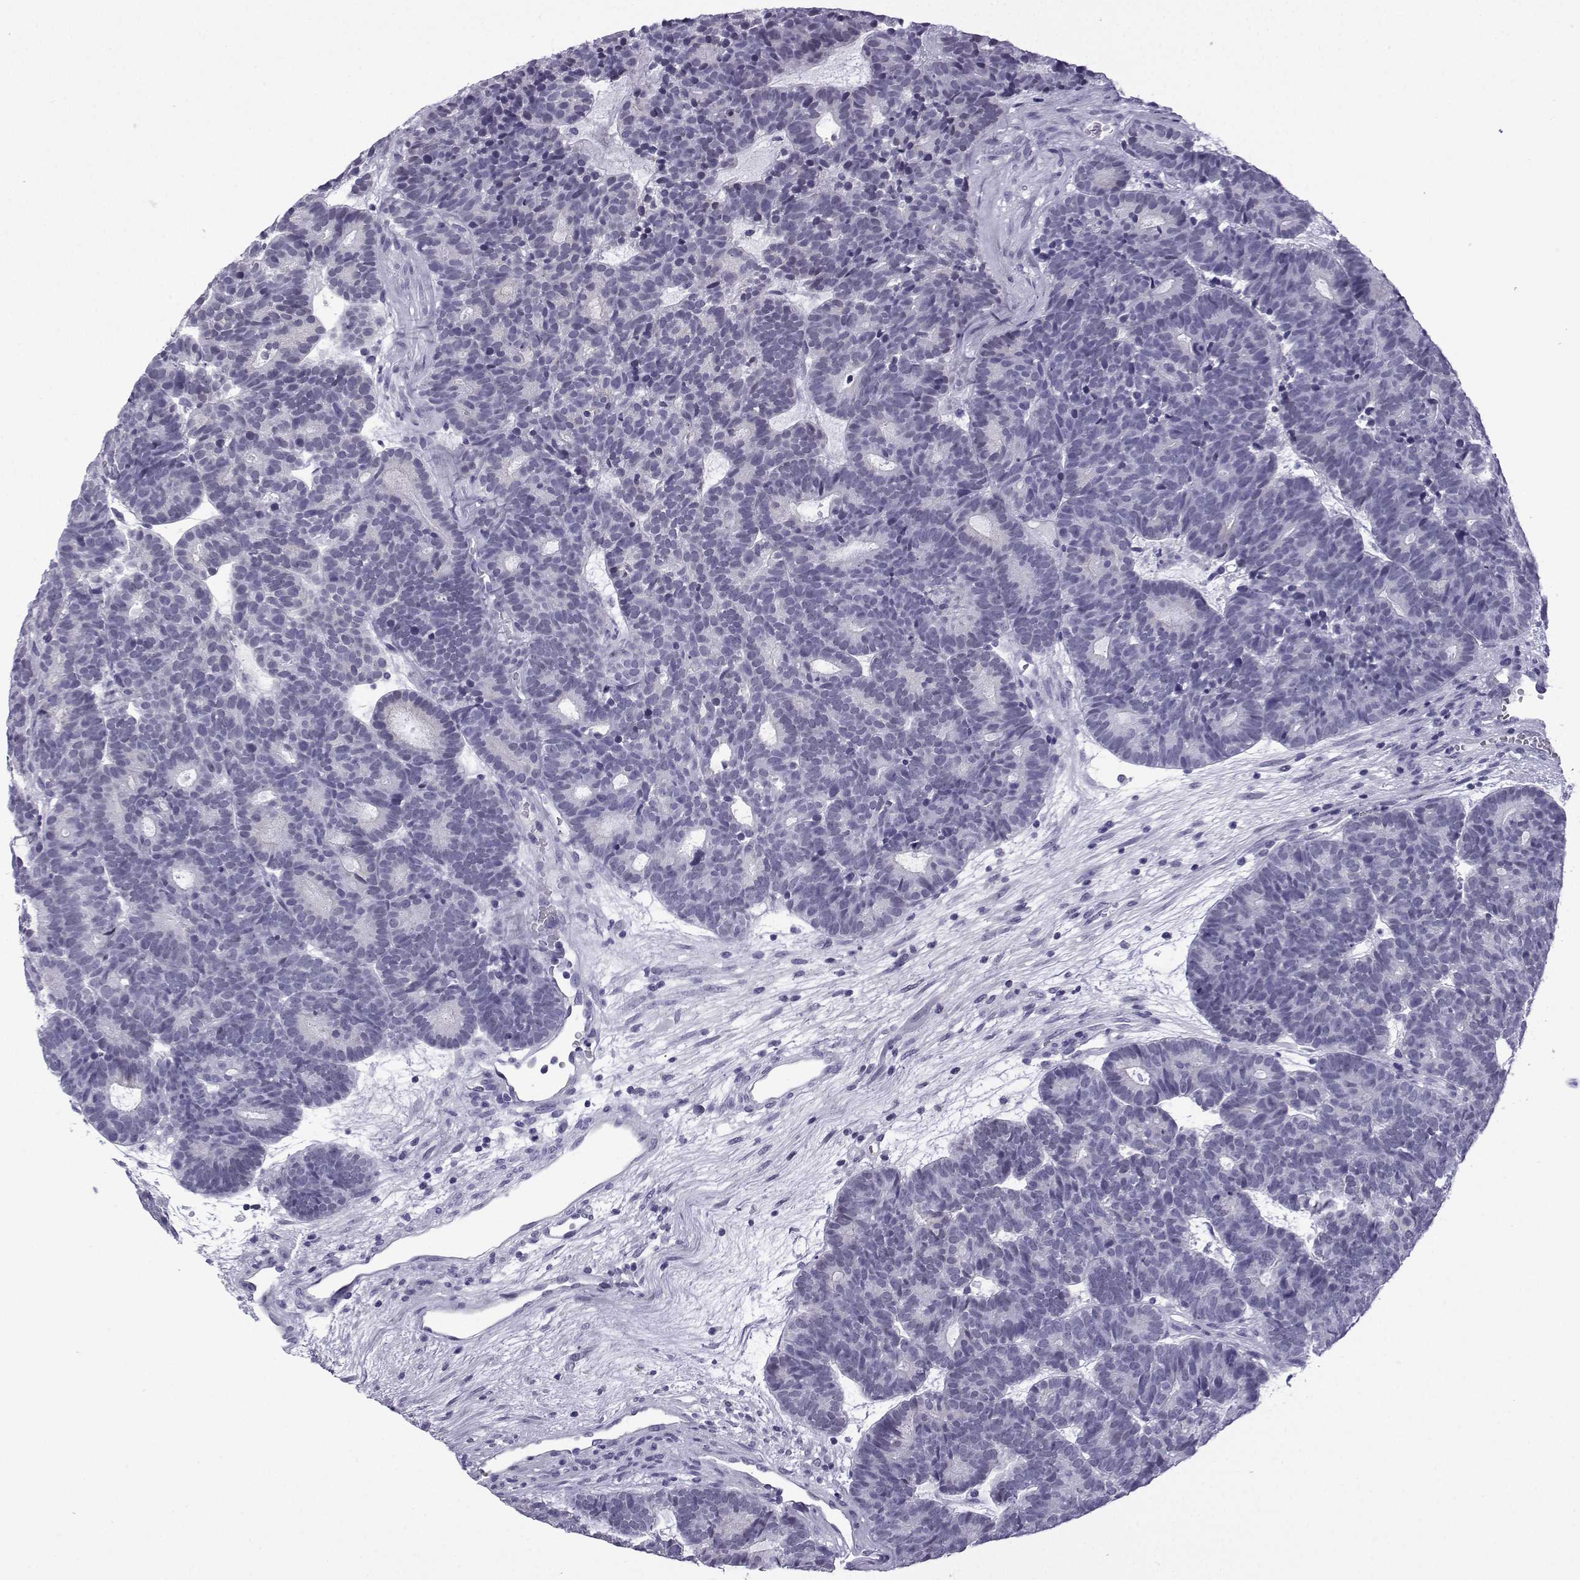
{"staining": {"intensity": "negative", "quantity": "none", "location": "none"}, "tissue": "head and neck cancer", "cell_type": "Tumor cells", "image_type": "cancer", "snomed": [{"axis": "morphology", "description": "Adenocarcinoma, NOS"}, {"axis": "topography", "description": "Head-Neck"}], "caption": "IHC micrograph of neoplastic tissue: human head and neck cancer stained with DAB shows no significant protein staining in tumor cells. The staining was performed using DAB (3,3'-diaminobenzidine) to visualize the protein expression in brown, while the nuclei were stained in blue with hematoxylin (Magnification: 20x).", "gene": "MRGBP", "patient": {"sex": "female", "age": 81}}